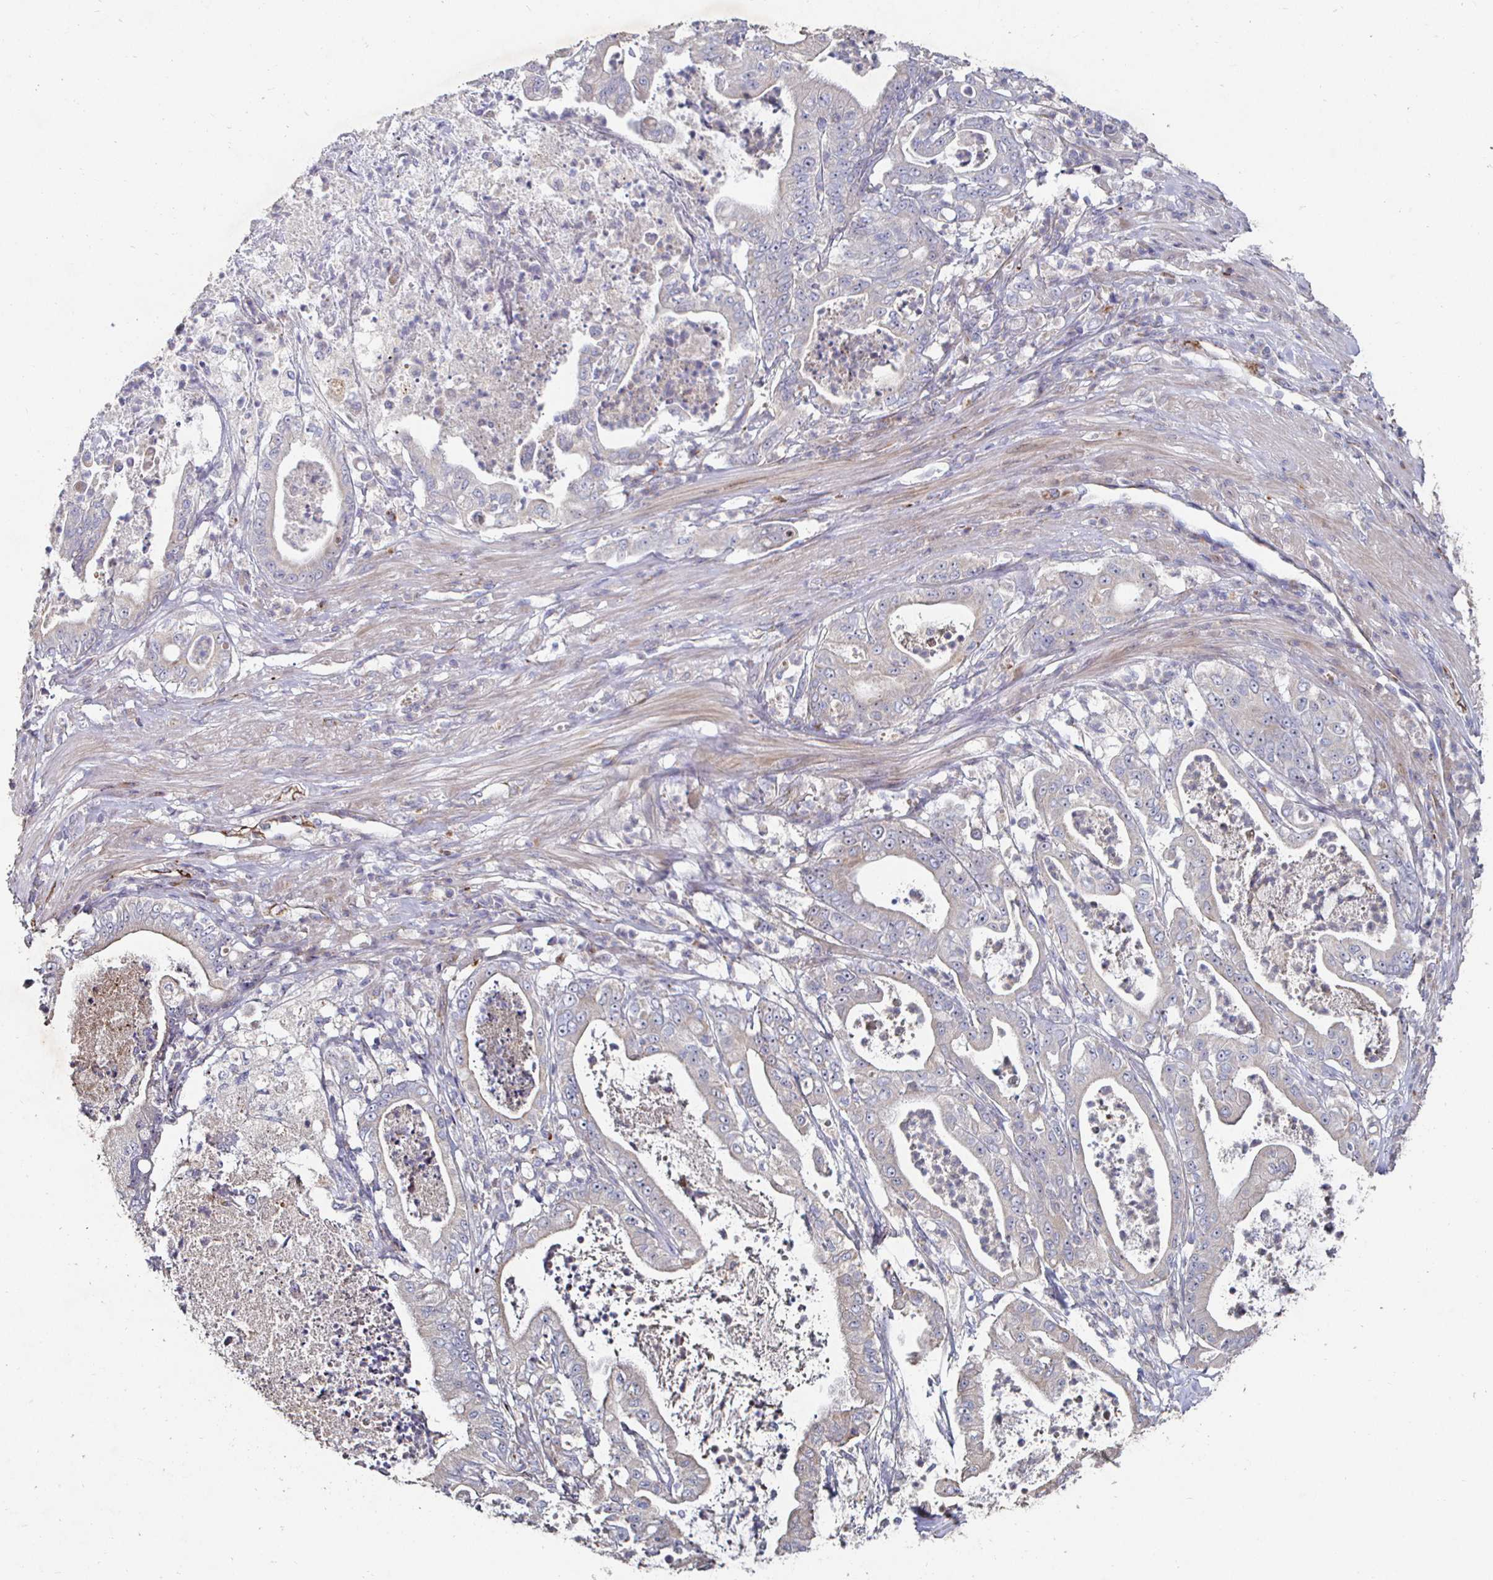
{"staining": {"intensity": "weak", "quantity": "25%-75%", "location": "cytoplasmic/membranous"}, "tissue": "pancreatic cancer", "cell_type": "Tumor cells", "image_type": "cancer", "snomed": [{"axis": "morphology", "description": "Adenocarcinoma, NOS"}, {"axis": "topography", "description": "Pancreas"}], "caption": "Immunohistochemical staining of pancreatic cancer (adenocarcinoma) demonstrates low levels of weak cytoplasmic/membranous protein staining in about 25%-75% of tumor cells.", "gene": "NRSN1", "patient": {"sex": "male", "age": 71}}